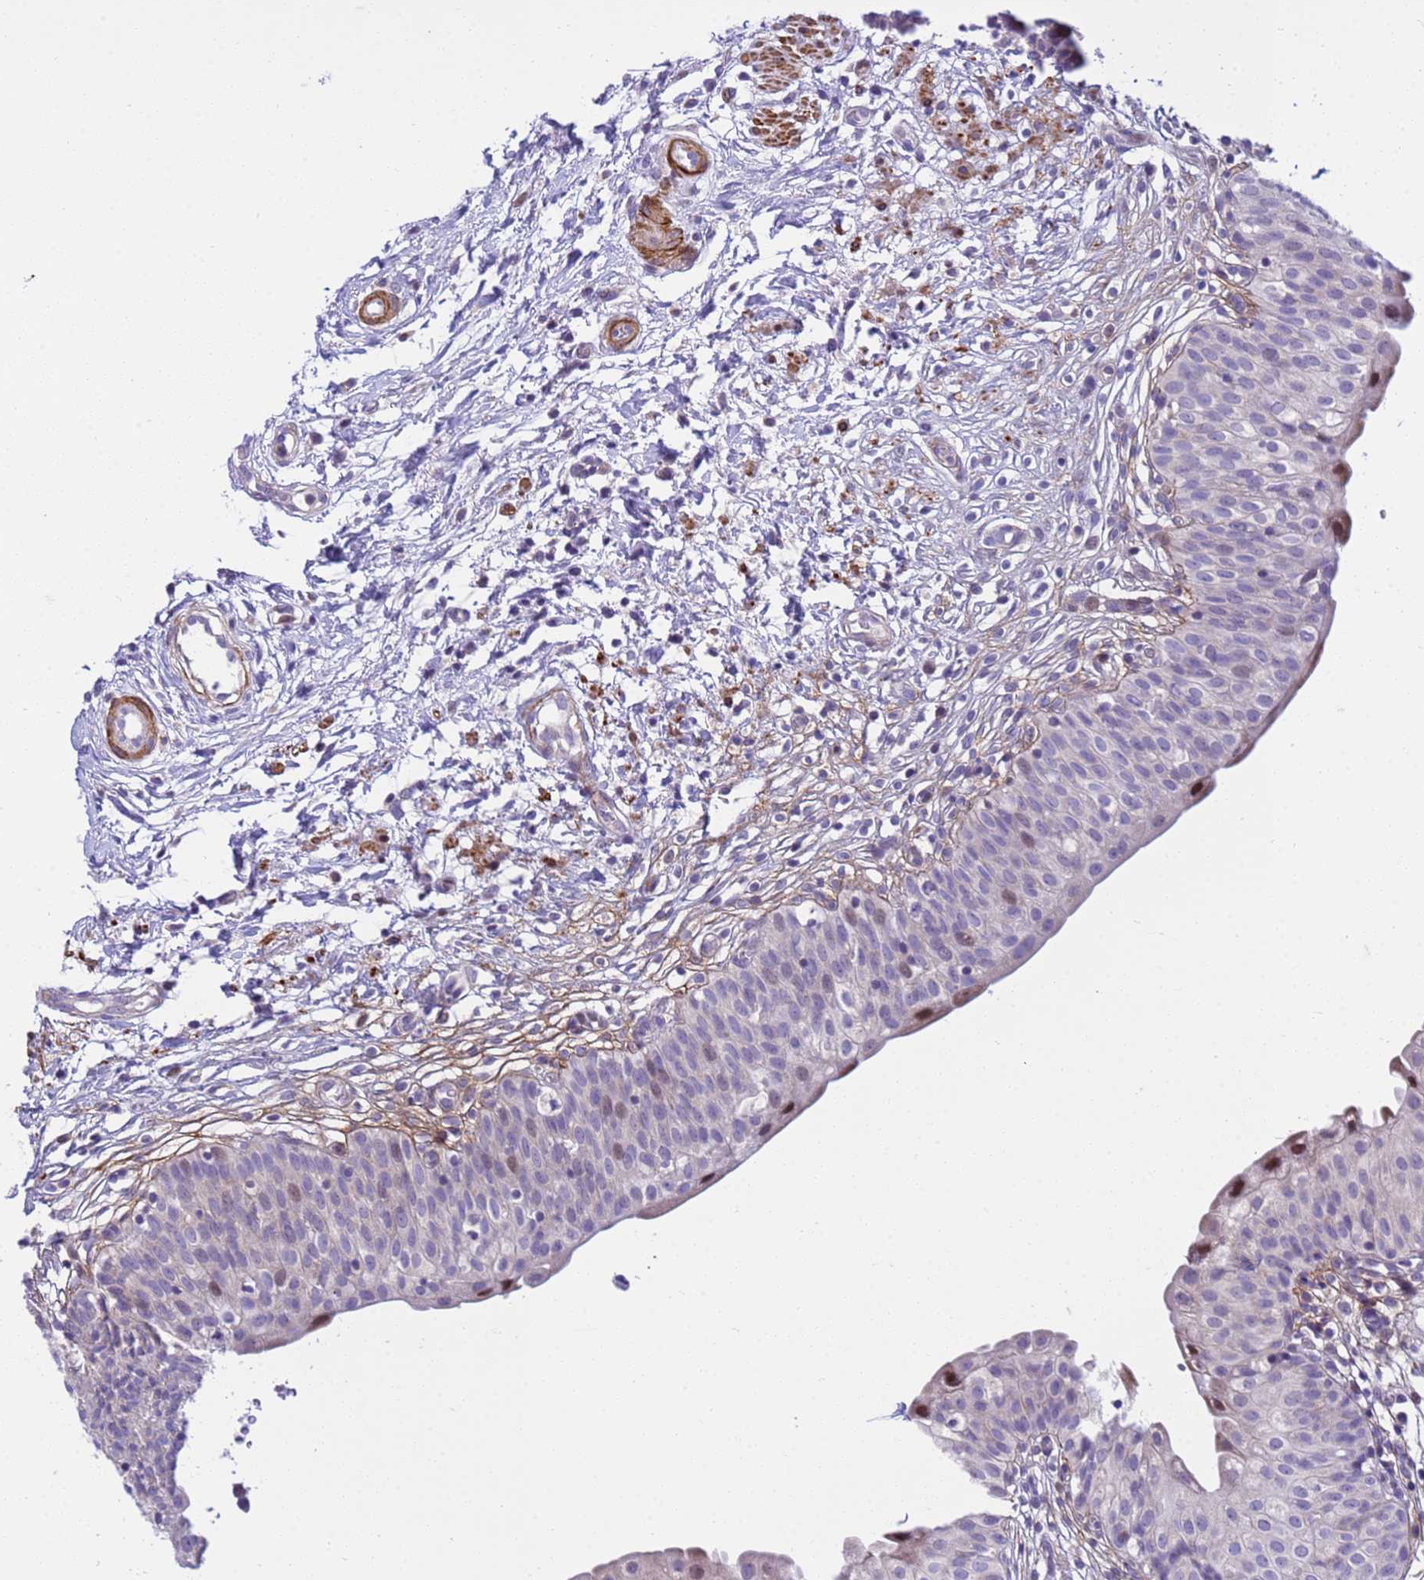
{"staining": {"intensity": "moderate", "quantity": "<25%", "location": "nuclear"}, "tissue": "urinary bladder", "cell_type": "Urothelial cells", "image_type": "normal", "snomed": [{"axis": "morphology", "description": "Normal tissue, NOS"}, {"axis": "topography", "description": "Urinary bladder"}], "caption": "Human urinary bladder stained for a protein (brown) shows moderate nuclear positive positivity in about <25% of urothelial cells.", "gene": "P2RX7", "patient": {"sex": "male", "age": 55}}